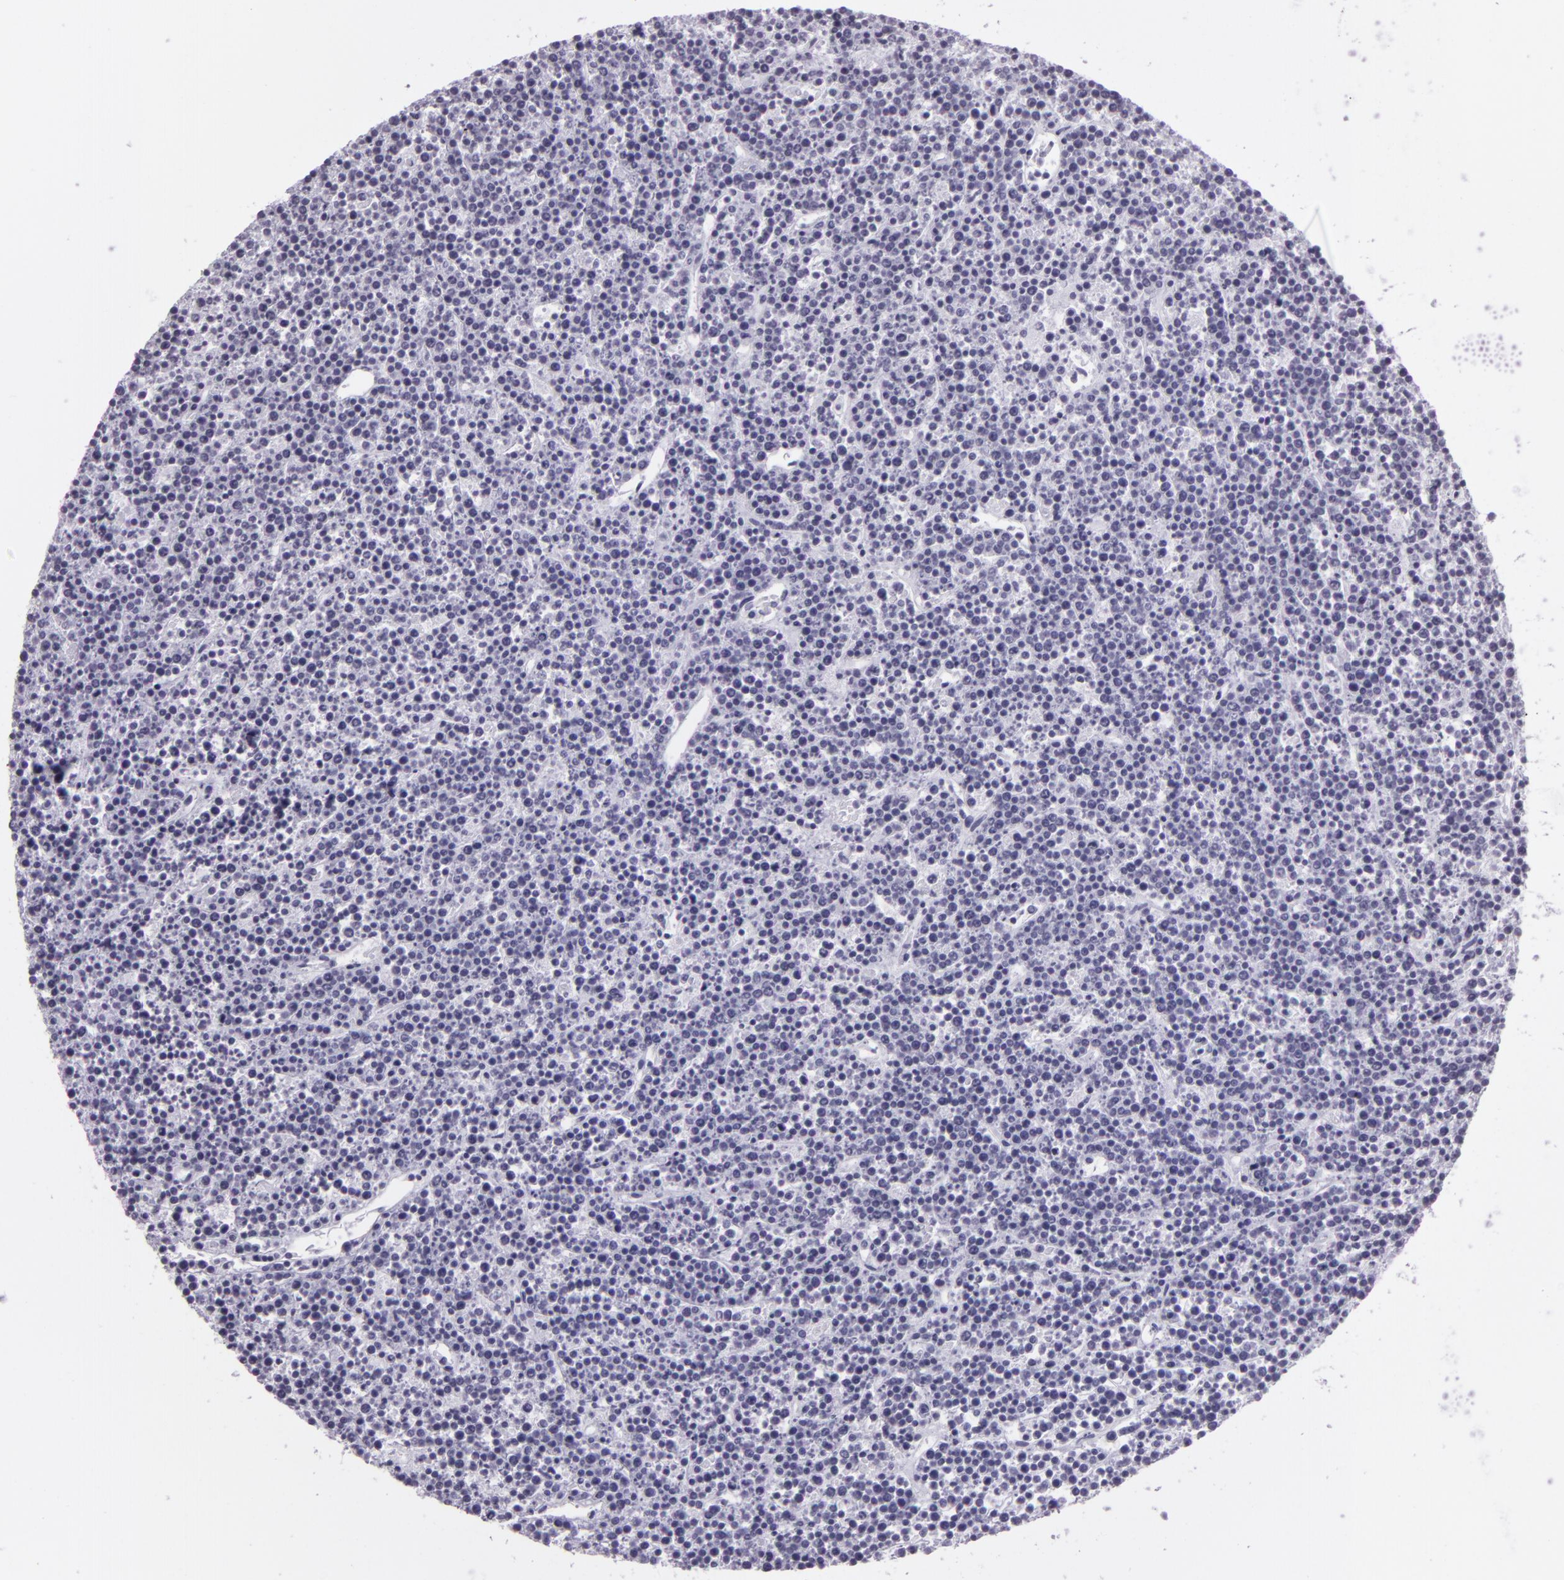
{"staining": {"intensity": "negative", "quantity": "none", "location": "none"}, "tissue": "lymphoma", "cell_type": "Tumor cells", "image_type": "cancer", "snomed": [{"axis": "morphology", "description": "Malignant lymphoma, non-Hodgkin's type, High grade"}, {"axis": "topography", "description": "Ovary"}], "caption": "This histopathology image is of lymphoma stained with immunohistochemistry to label a protein in brown with the nuclei are counter-stained blue. There is no expression in tumor cells.", "gene": "MUC6", "patient": {"sex": "female", "age": 56}}